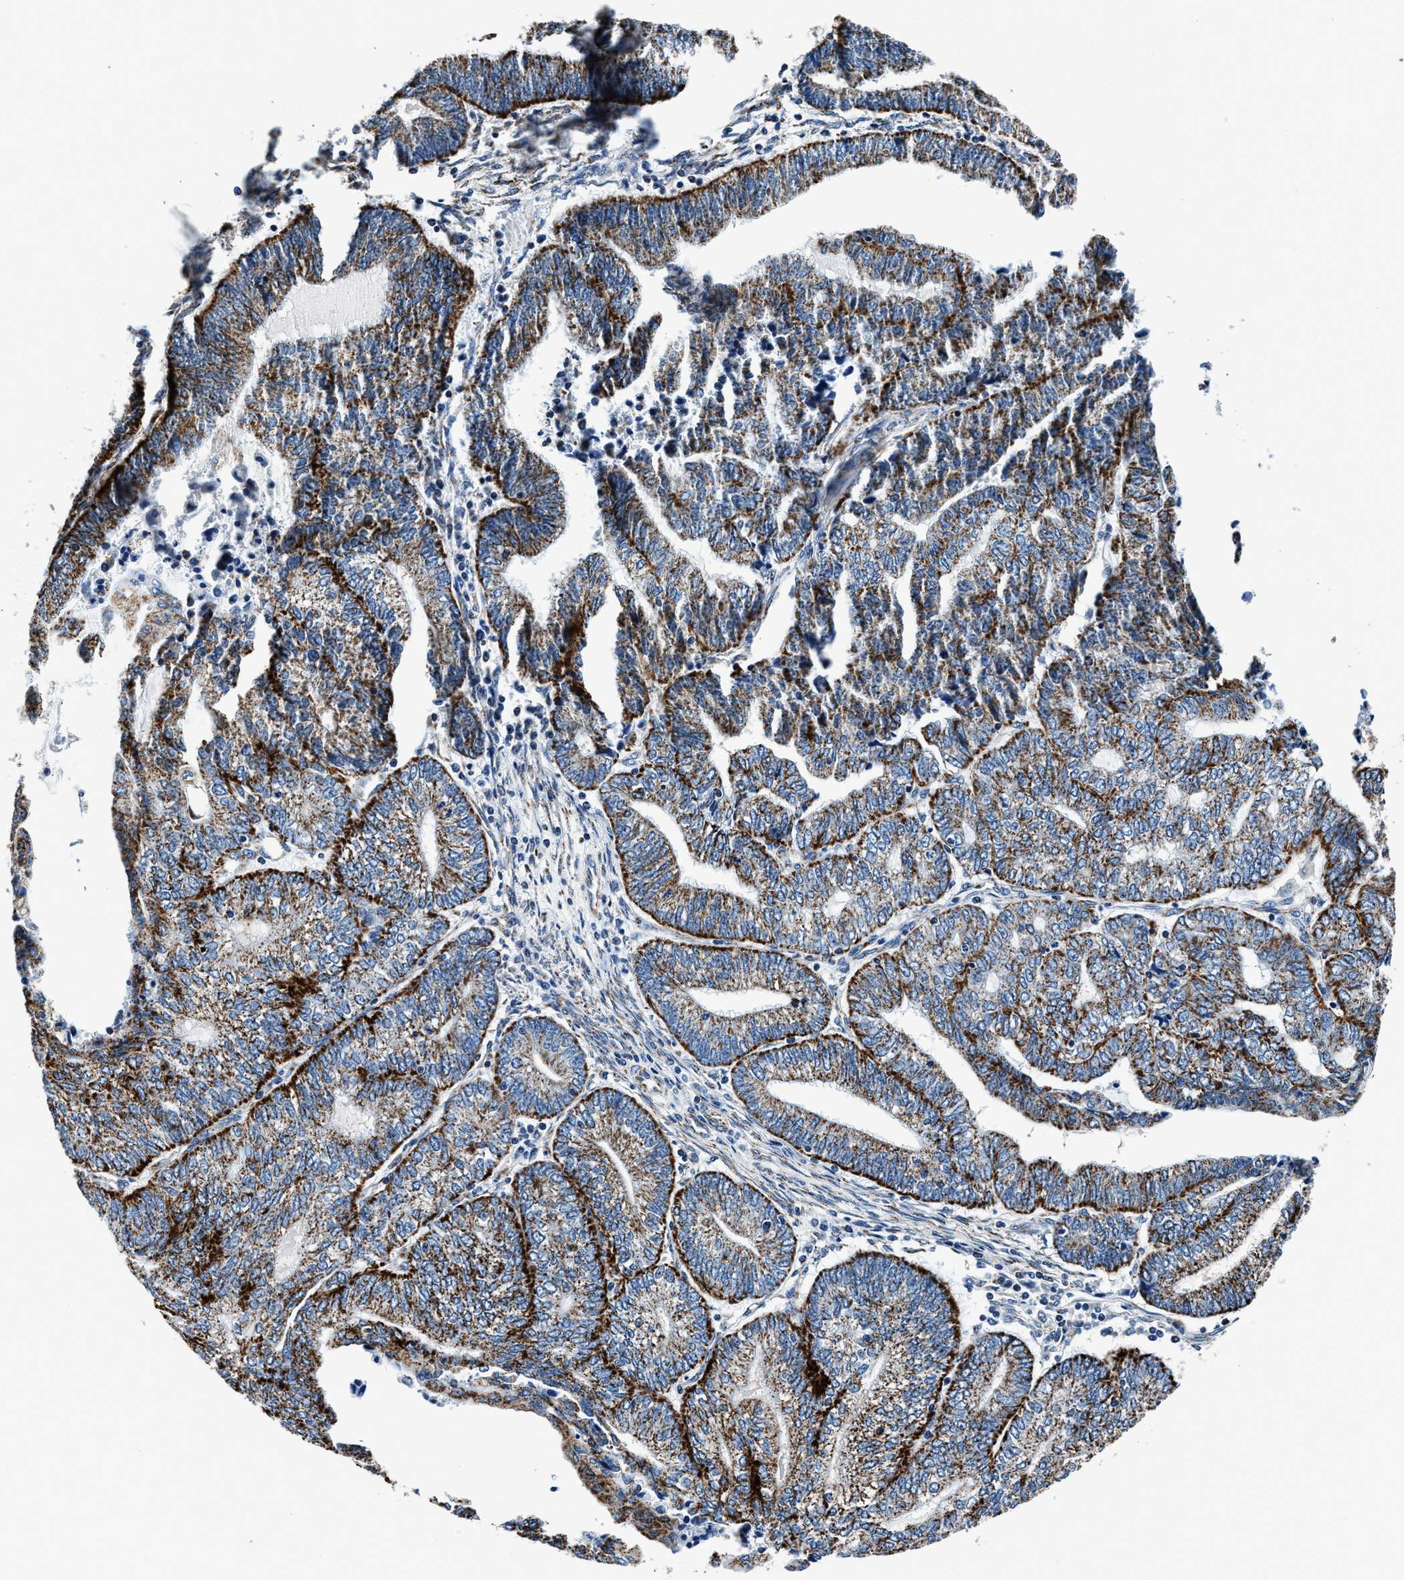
{"staining": {"intensity": "moderate", "quantity": ">75%", "location": "cytoplasmic/membranous"}, "tissue": "endometrial cancer", "cell_type": "Tumor cells", "image_type": "cancer", "snomed": [{"axis": "morphology", "description": "Adenocarcinoma, NOS"}, {"axis": "topography", "description": "Uterus"}, {"axis": "topography", "description": "Endometrium"}], "caption": "Human endometrial cancer stained for a protein (brown) reveals moderate cytoplasmic/membranous positive staining in approximately >75% of tumor cells.", "gene": "HIBADH", "patient": {"sex": "female", "age": 70}}